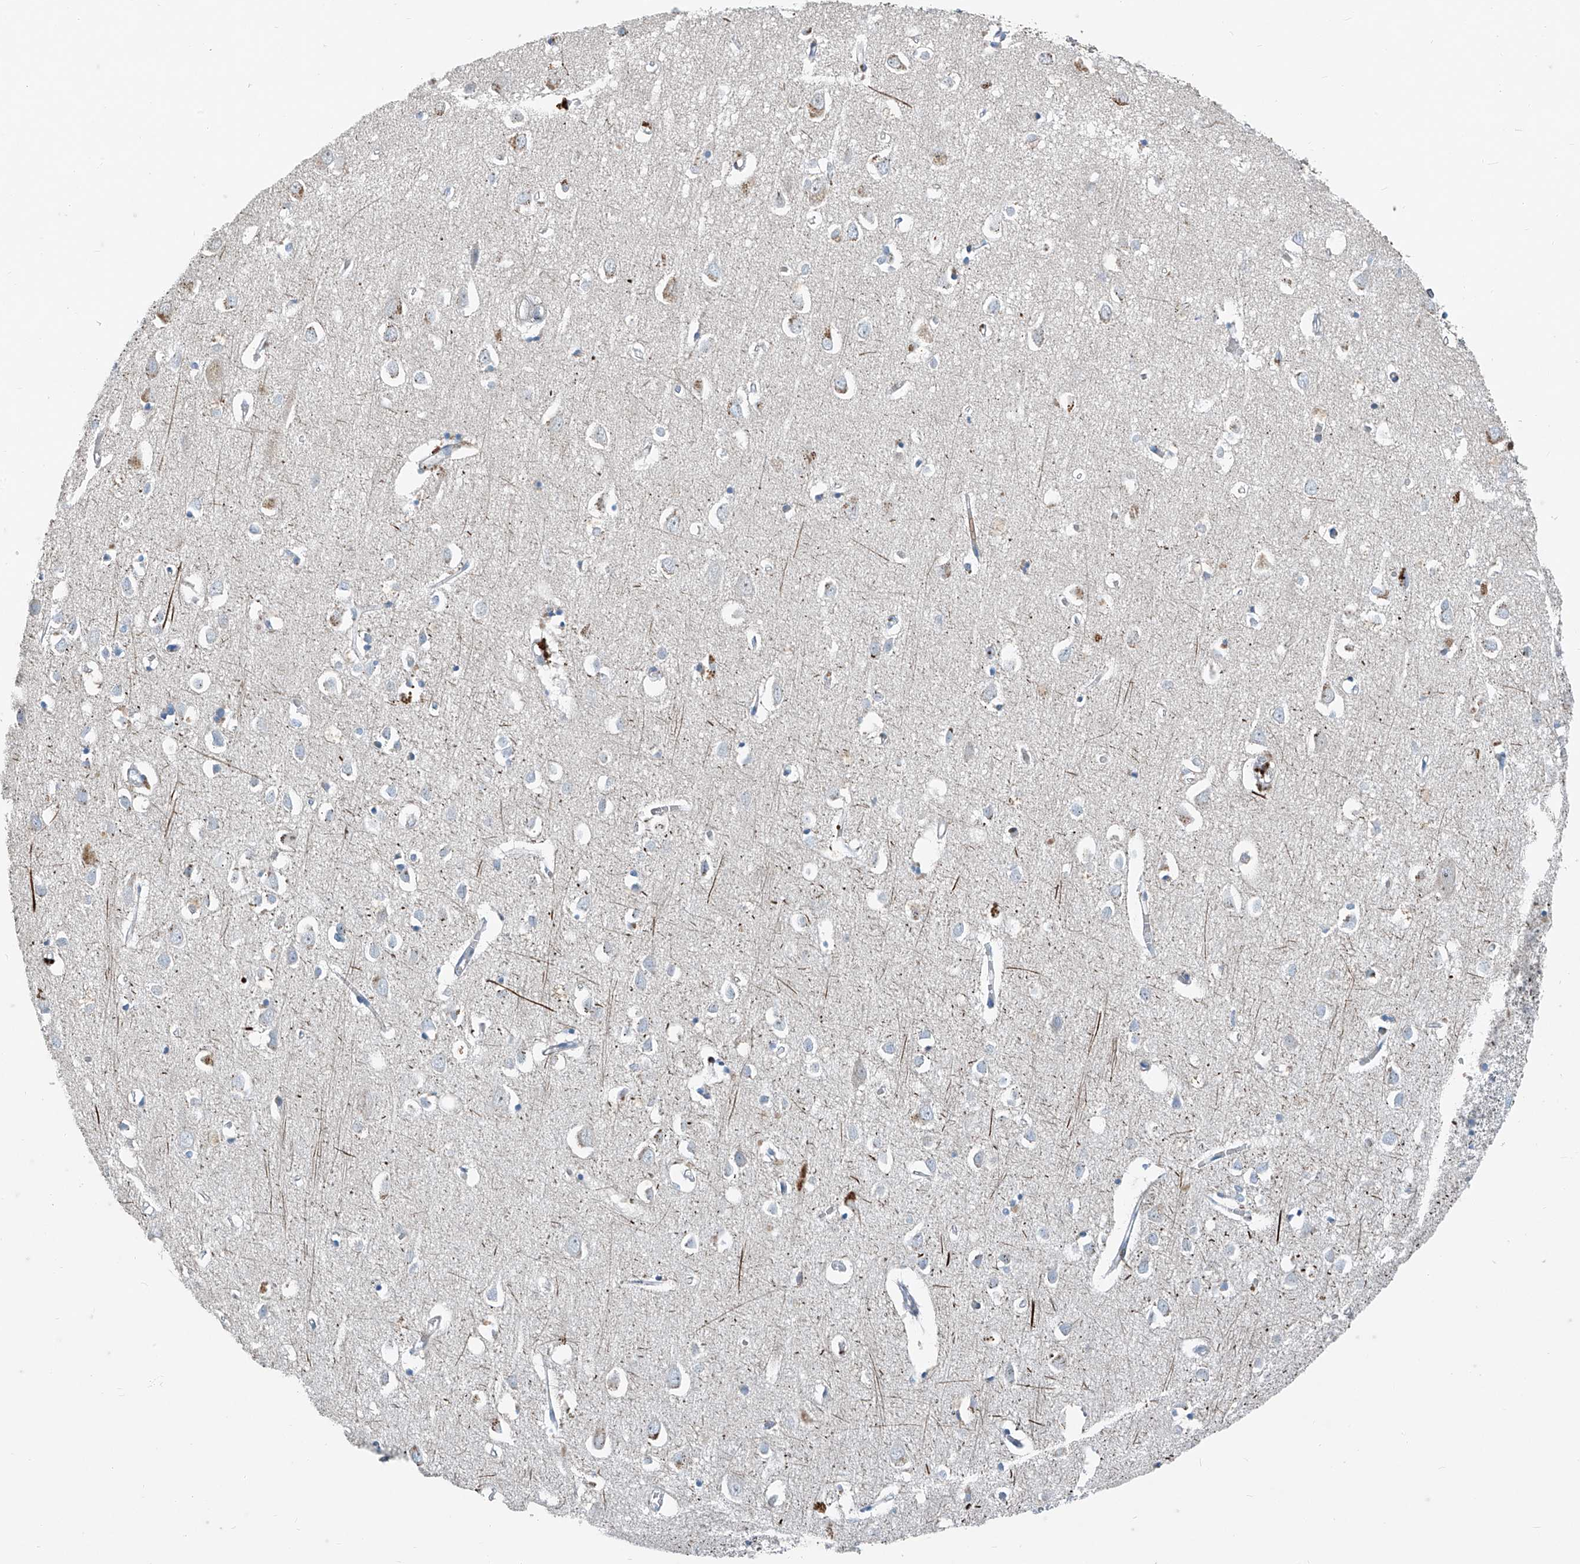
{"staining": {"intensity": "weak", "quantity": "<25%", "location": "cytoplasmic/membranous"}, "tissue": "cerebral cortex", "cell_type": "Endothelial cells", "image_type": "normal", "snomed": [{"axis": "morphology", "description": "Normal tissue, NOS"}, {"axis": "topography", "description": "Cerebral cortex"}], "caption": "Benign cerebral cortex was stained to show a protein in brown. There is no significant expression in endothelial cells.", "gene": "PPCS", "patient": {"sex": "female", "age": 64}}